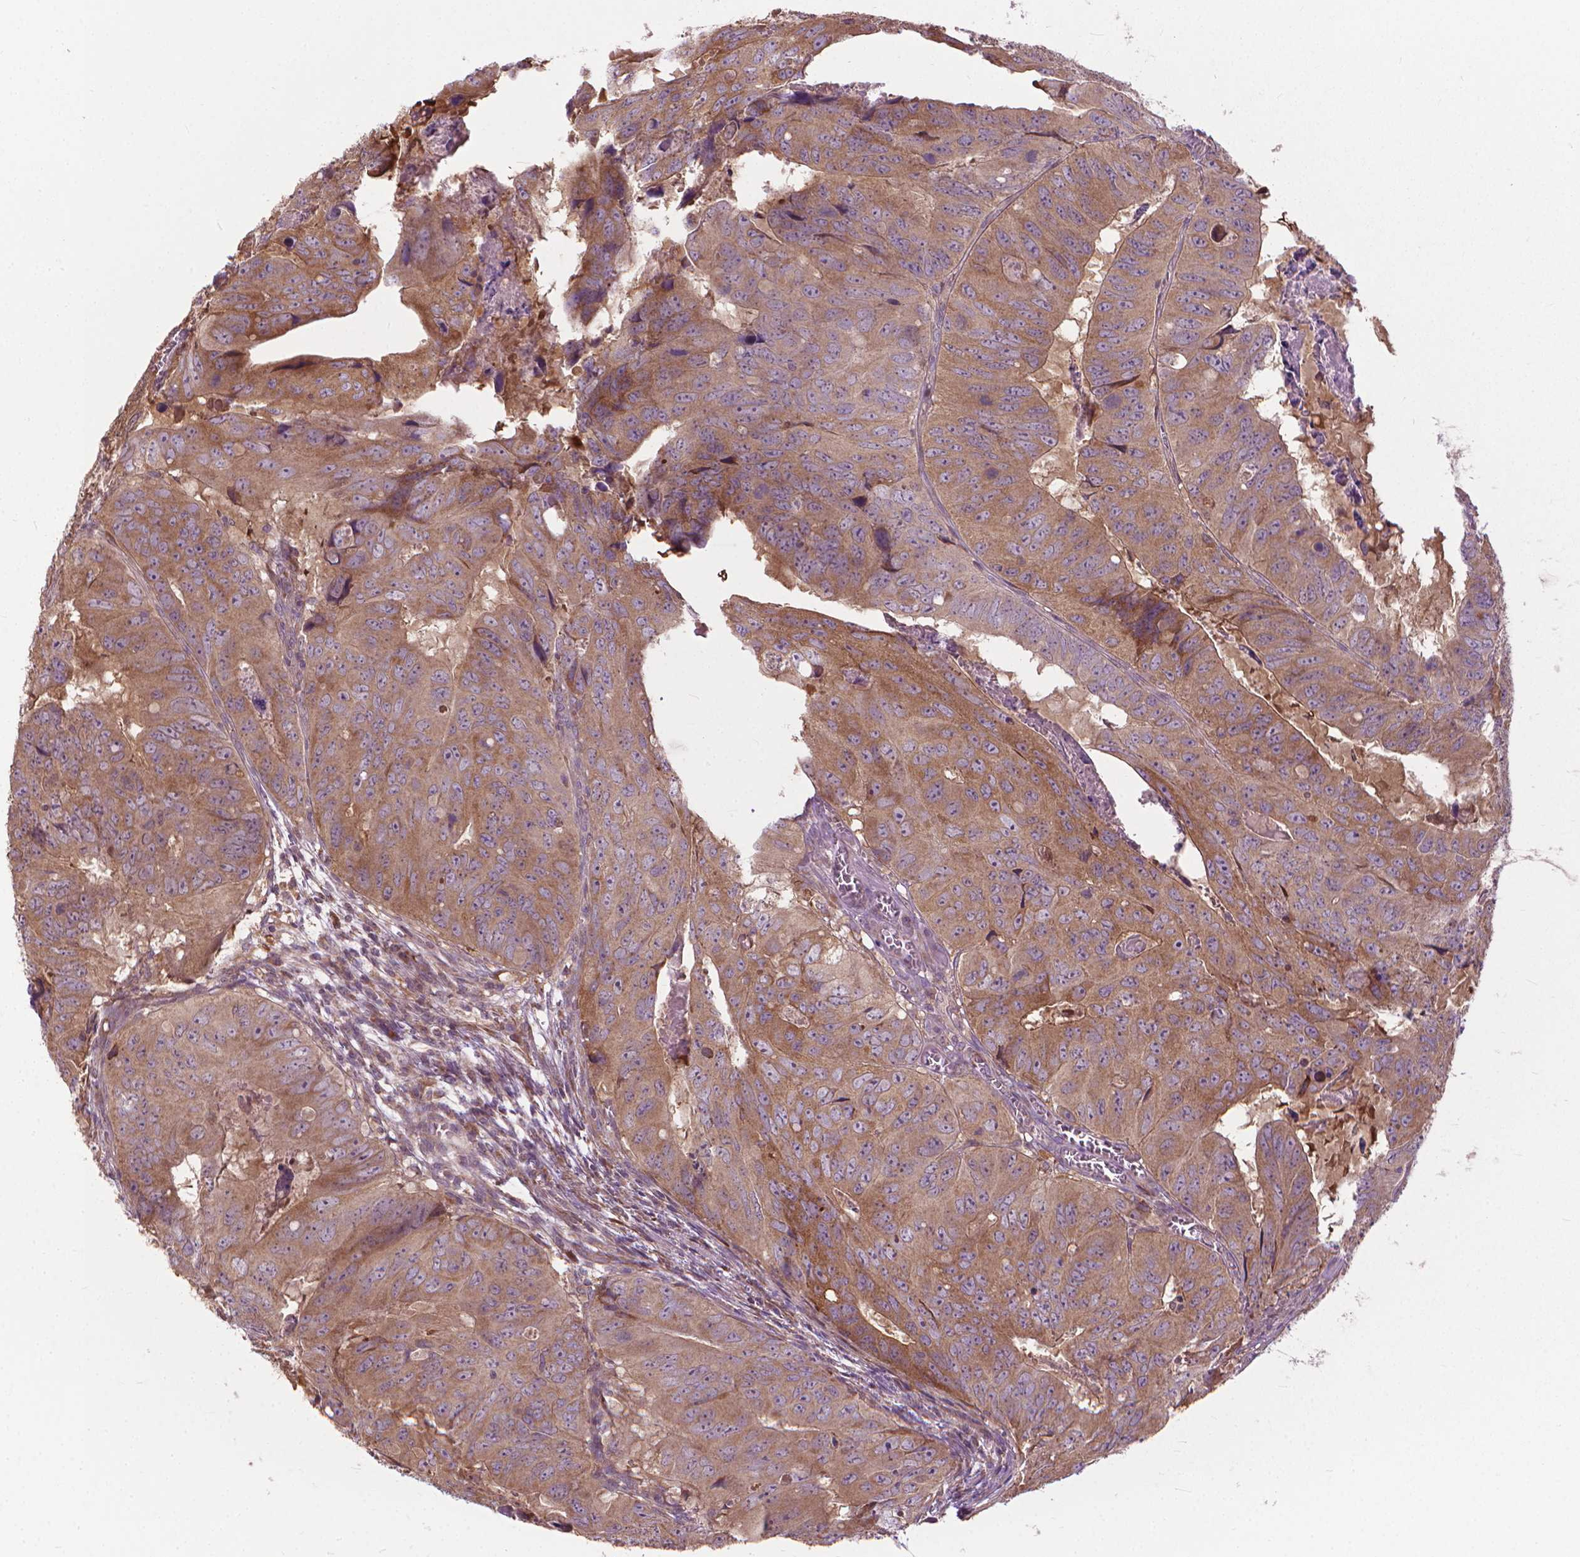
{"staining": {"intensity": "moderate", "quantity": ">75%", "location": "cytoplasmic/membranous"}, "tissue": "colorectal cancer", "cell_type": "Tumor cells", "image_type": "cancer", "snomed": [{"axis": "morphology", "description": "Adenocarcinoma, NOS"}, {"axis": "topography", "description": "Colon"}], "caption": "Immunohistochemical staining of human colorectal cancer (adenocarcinoma) reveals medium levels of moderate cytoplasmic/membranous expression in about >75% of tumor cells.", "gene": "NUDT1", "patient": {"sex": "male", "age": 79}}